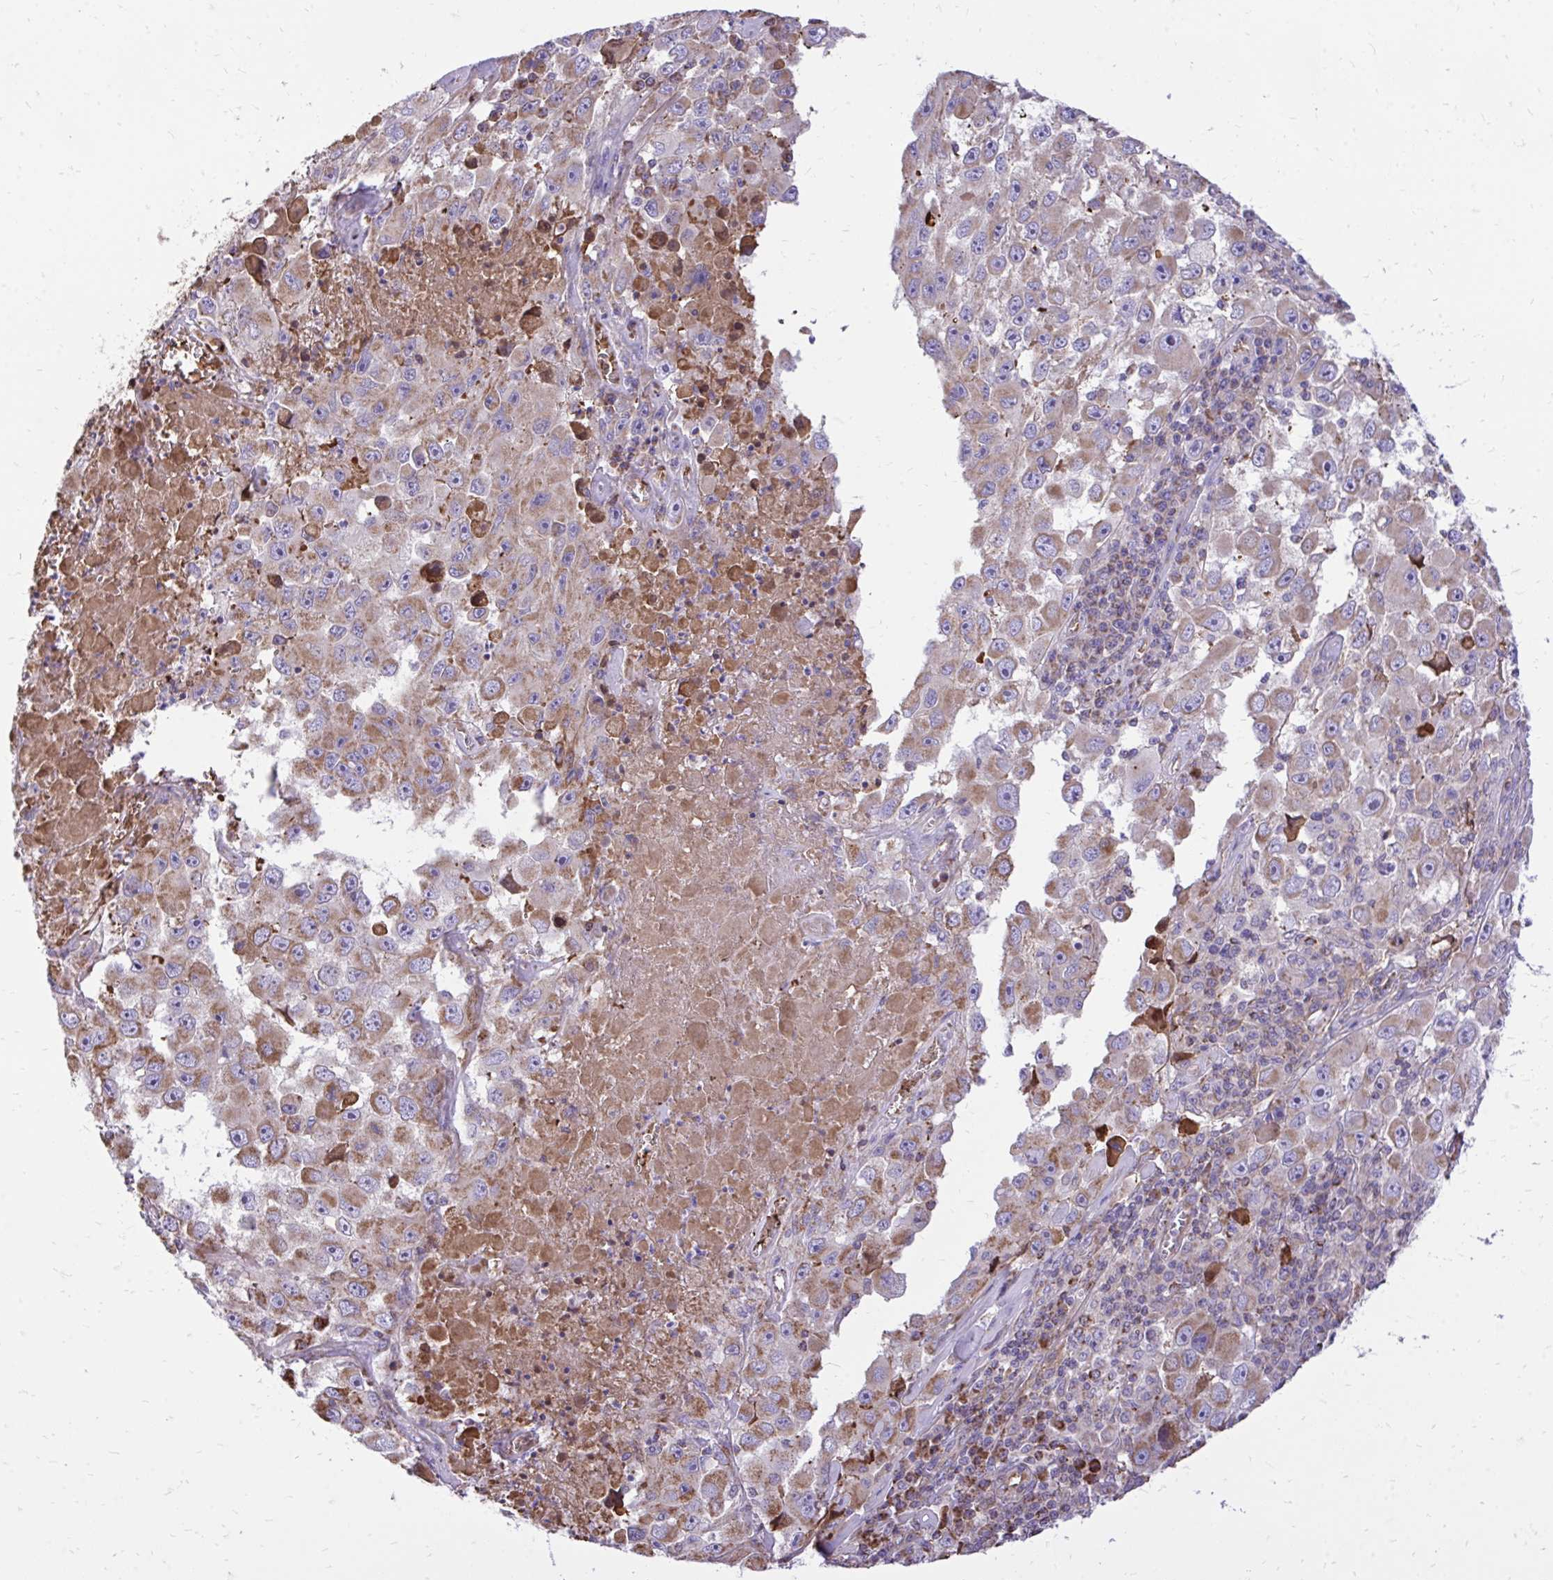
{"staining": {"intensity": "moderate", "quantity": "25%-75%", "location": "cytoplasmic/membranous"}, "tissue": "melanoma", "cell_type": "Tumor cells", "image_type": "cancer", "snomed": [{"axis": "morphology", "description": "Malignant melanoma, Metastatic site"}, {"axis": "topography", "description": "Lymph node"}], "caption": "This is a micrograph of IHC staining of malignant melanoma (metastatic site), which shows moderate positivity in the cytoplasmic/membranous of tumor cells.", "gene": "ATP13A2", "patient": {"sex": "female", "age": 67}}